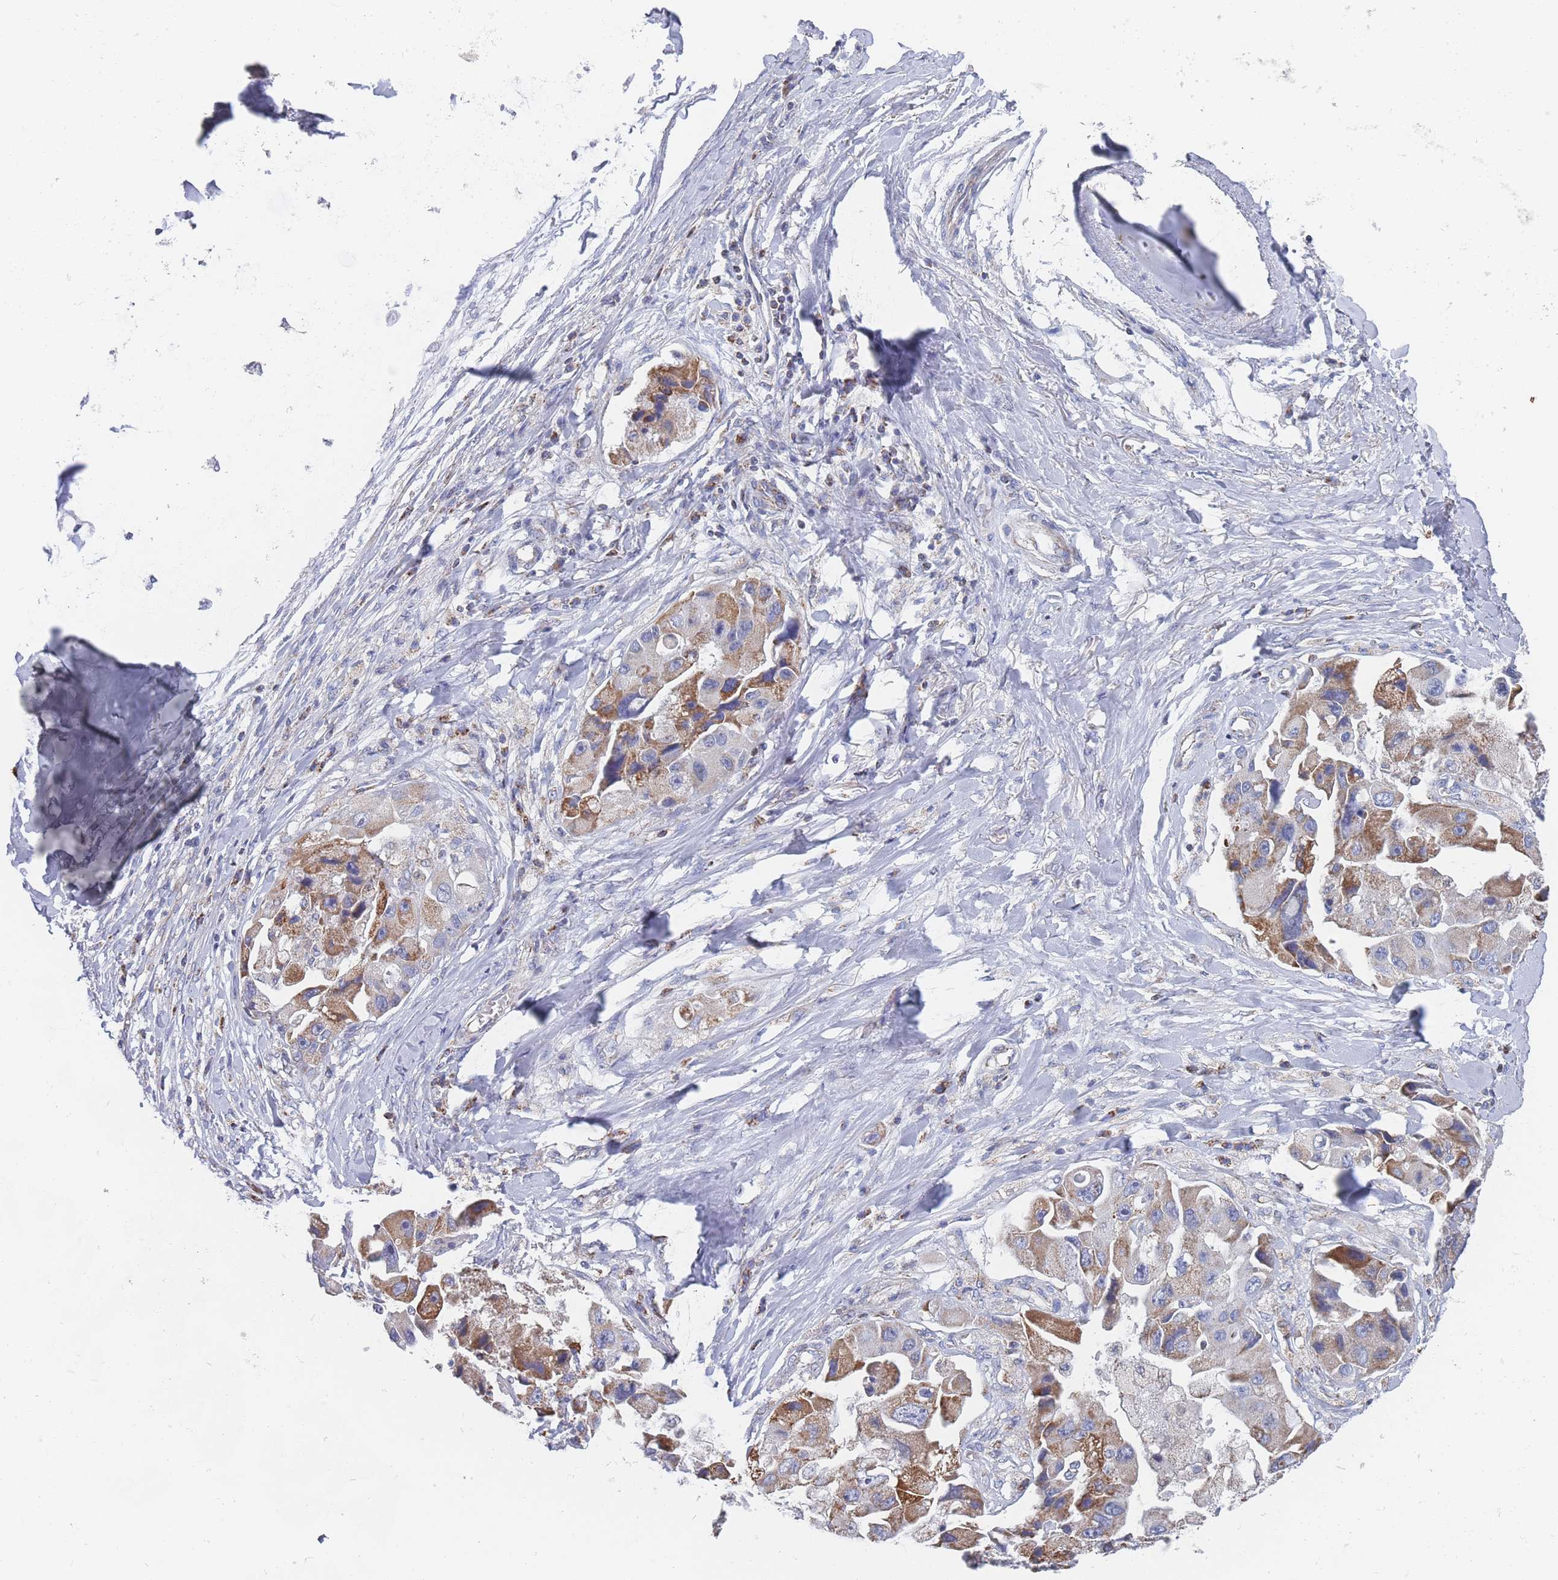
{"staining": {"intensity": "moderate", "quantity": "25%-75%", "location": "cytoplasmic/membranous"}, "tissue": "lung cancer", "cell_type": "Tumor cells", "image_type": "cancer", "snomed": [{"axis": "morphology", "description": "Adenocarcinoma, NOS"}, {"axis": "topography", "description": "Lung"}], "caption": "Protein staining exhibits moderate cytoplasmic/membranous staining in about 25%-75% of tumor cells in lung adenocarcinoma.", "gene": "IKZF4", "patient": {"sex": "female", "age": 54}}